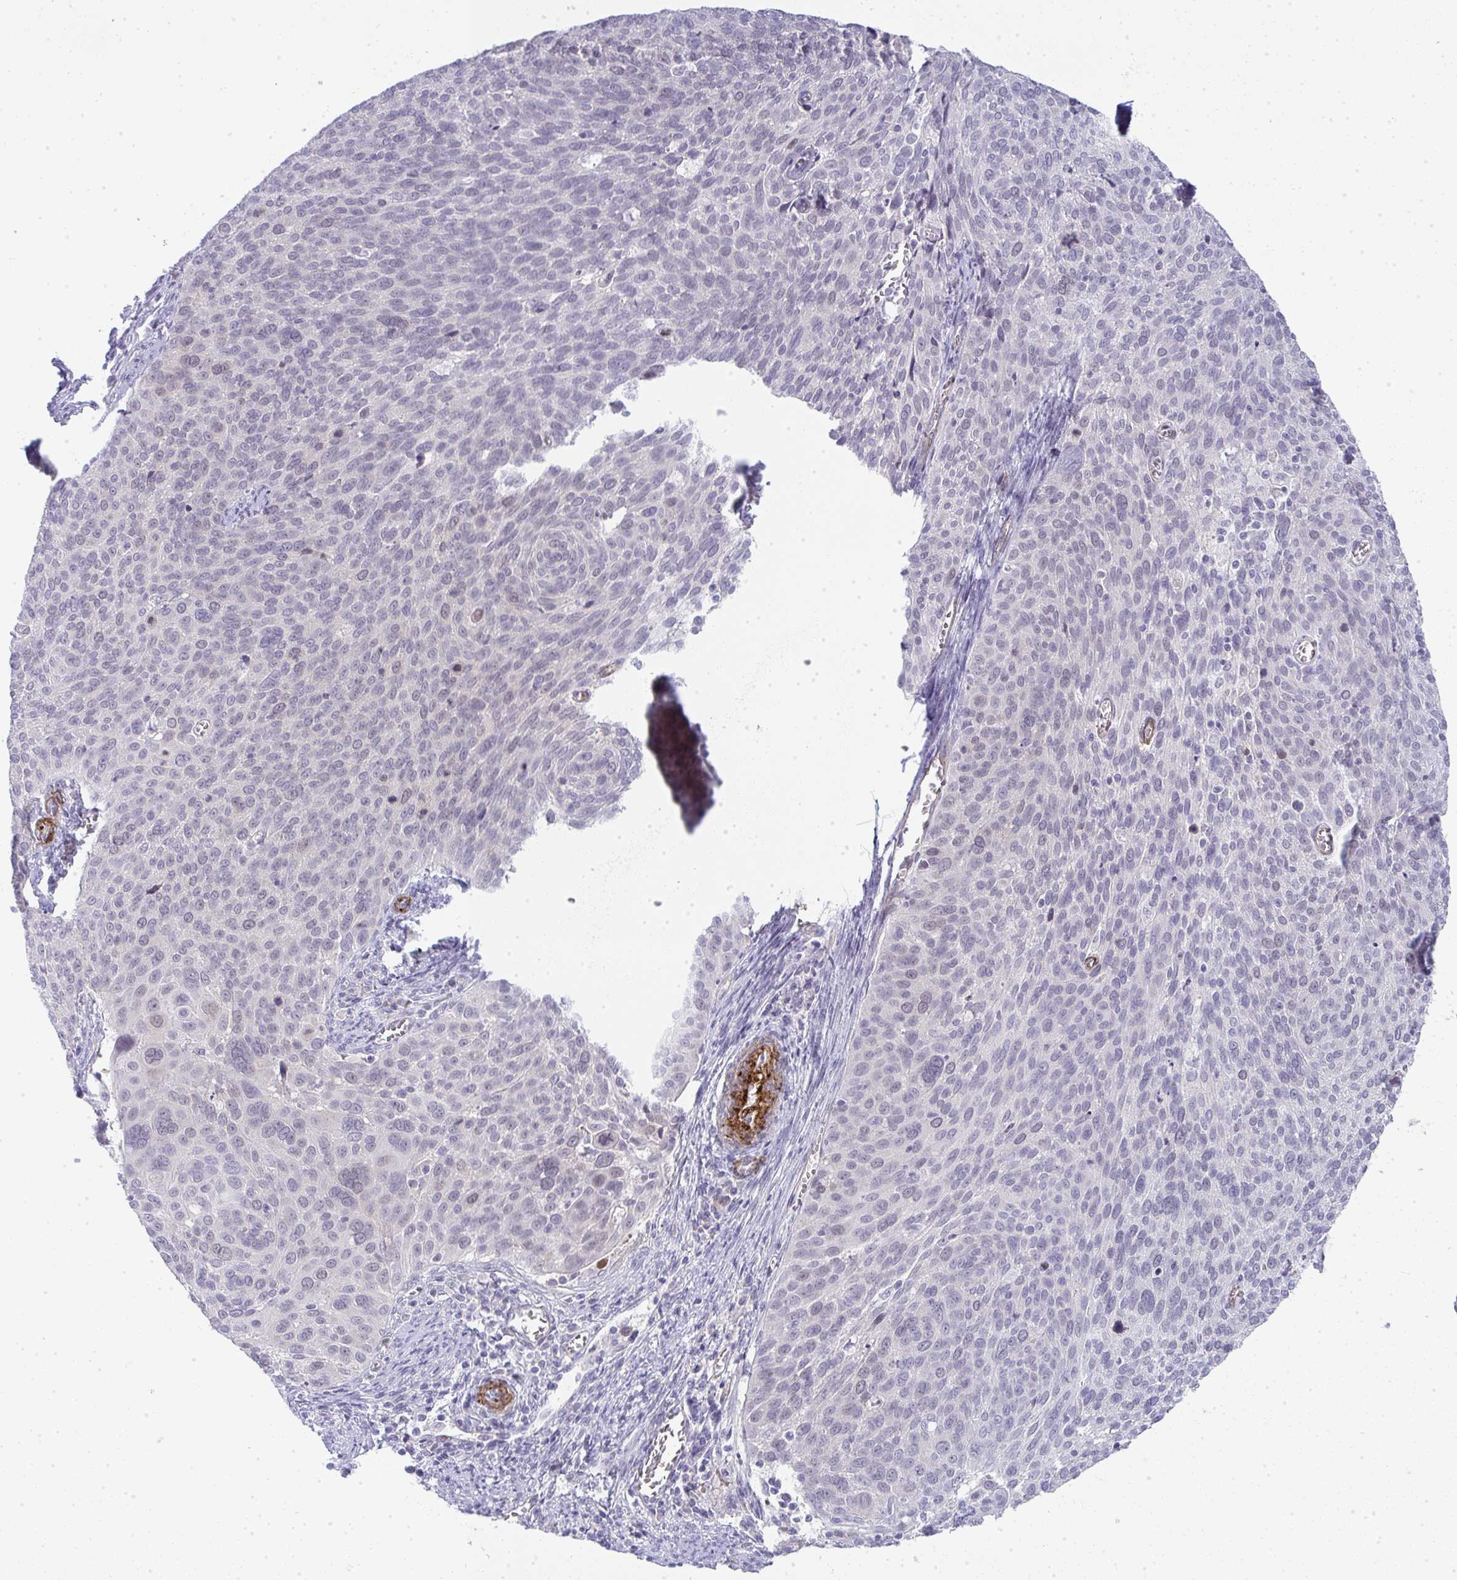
{"staining": {"intensity": "negative", "quantity": "none", "location": "none"}, "tissue": "cervical cancer", "cell_type": "Tumor cells", "image_type": "cancer", "snomed": [{"axis": "morphology", "description": "Squamous cell carcinoma, NOS"}, {"axis": "topography", "description": "Cervix"}], "caption": "Cervical cancer was stained to show a protein in brown. There is no significant staining in tumor cells.", "gene": "UBE2S", "patient": {"sex": "female", "age": 39}}